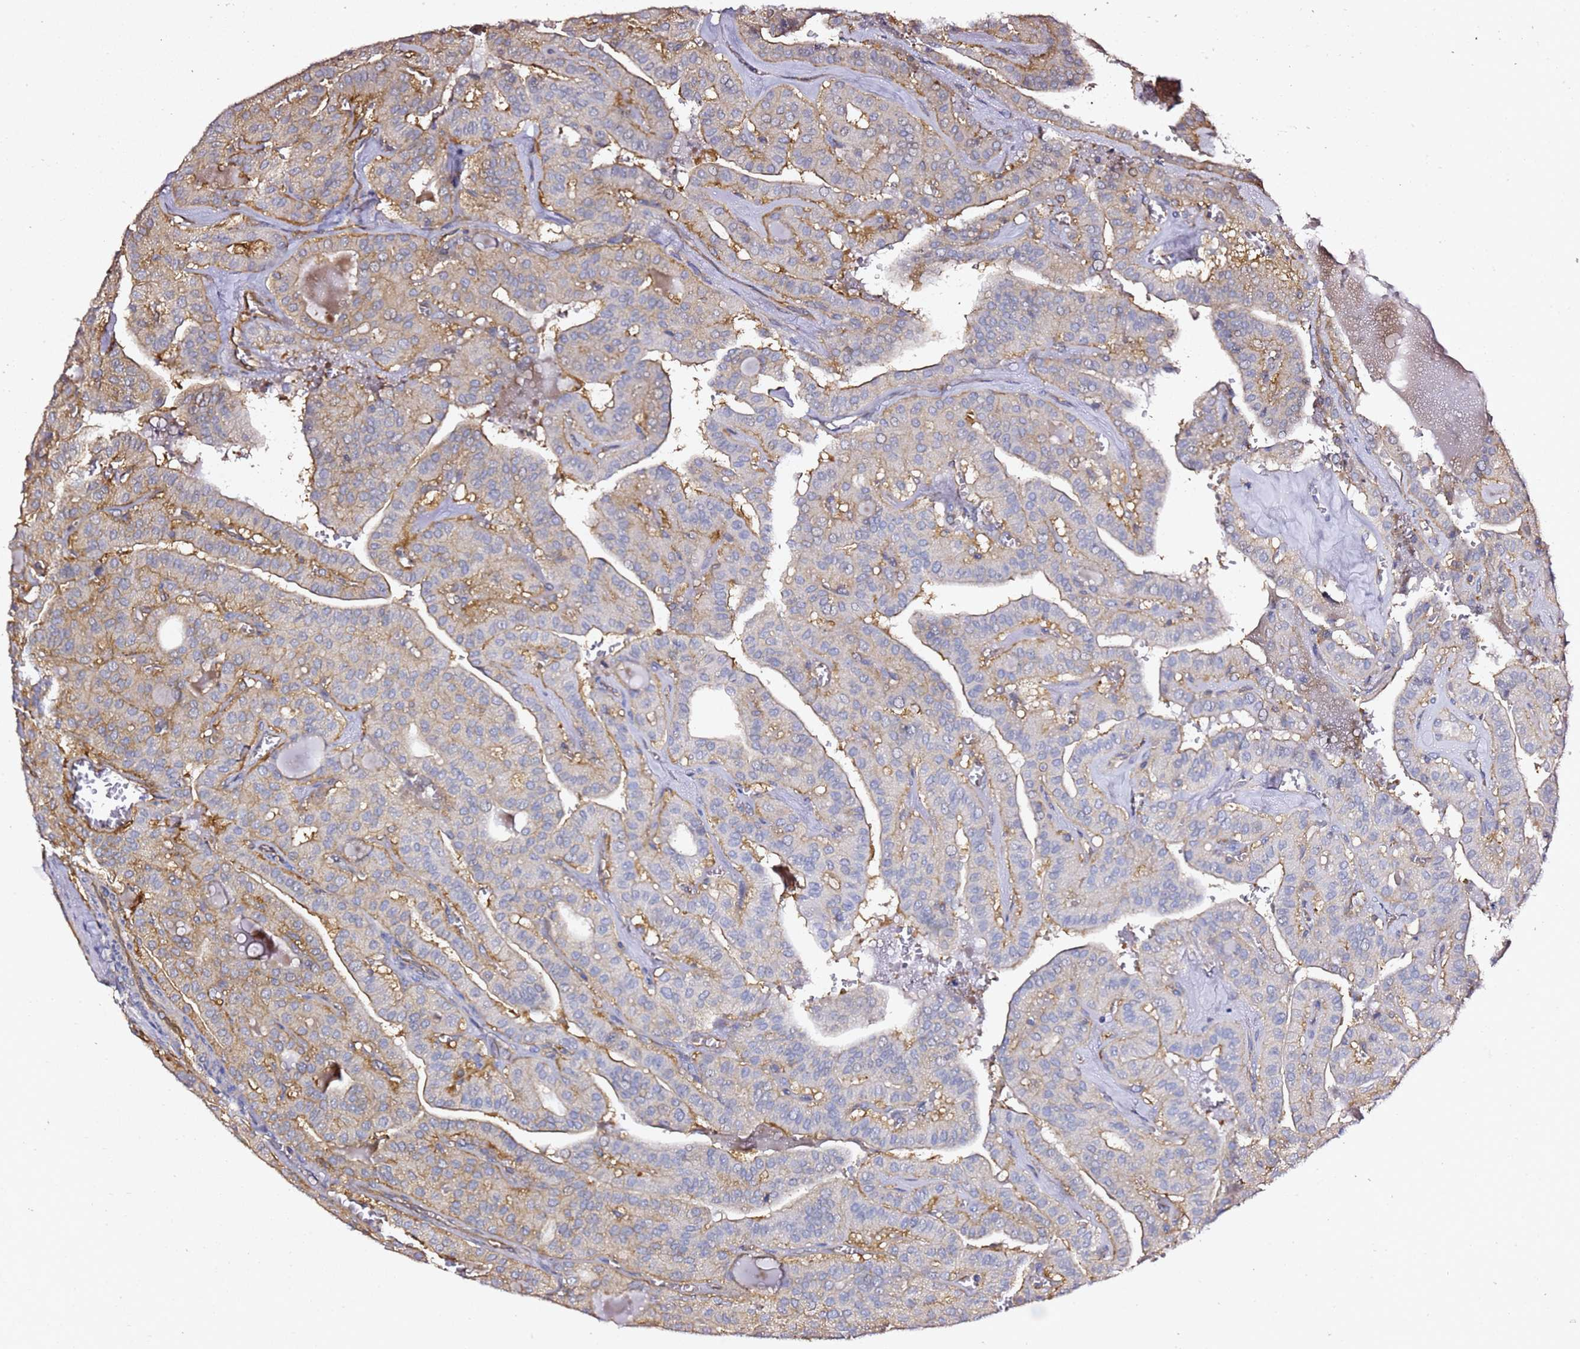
{"staining": {"intensity": "moderate", "quantity": "25%-75%", "location": "cytoplasmic/membranous"}, "tissue": "thyroid cancer", "cell_type": "Tumor cells", "image_type": "cancer", "snomed": [{"axis": "morphology", "description": "Papillary adenocarcinoma, NOS"}, {"axis": "topography", "description": "Thyroid gland"}], "caption": "Papillary adenocarcinoma (thyroid) was stained to show a protein in brown. There is medium levels of moderate cytoplasmic/membranous expression in approximately 25%-75% of tumor cells.", "gene": "TPST1", "patient": {"sex": "male", "age": 52}}